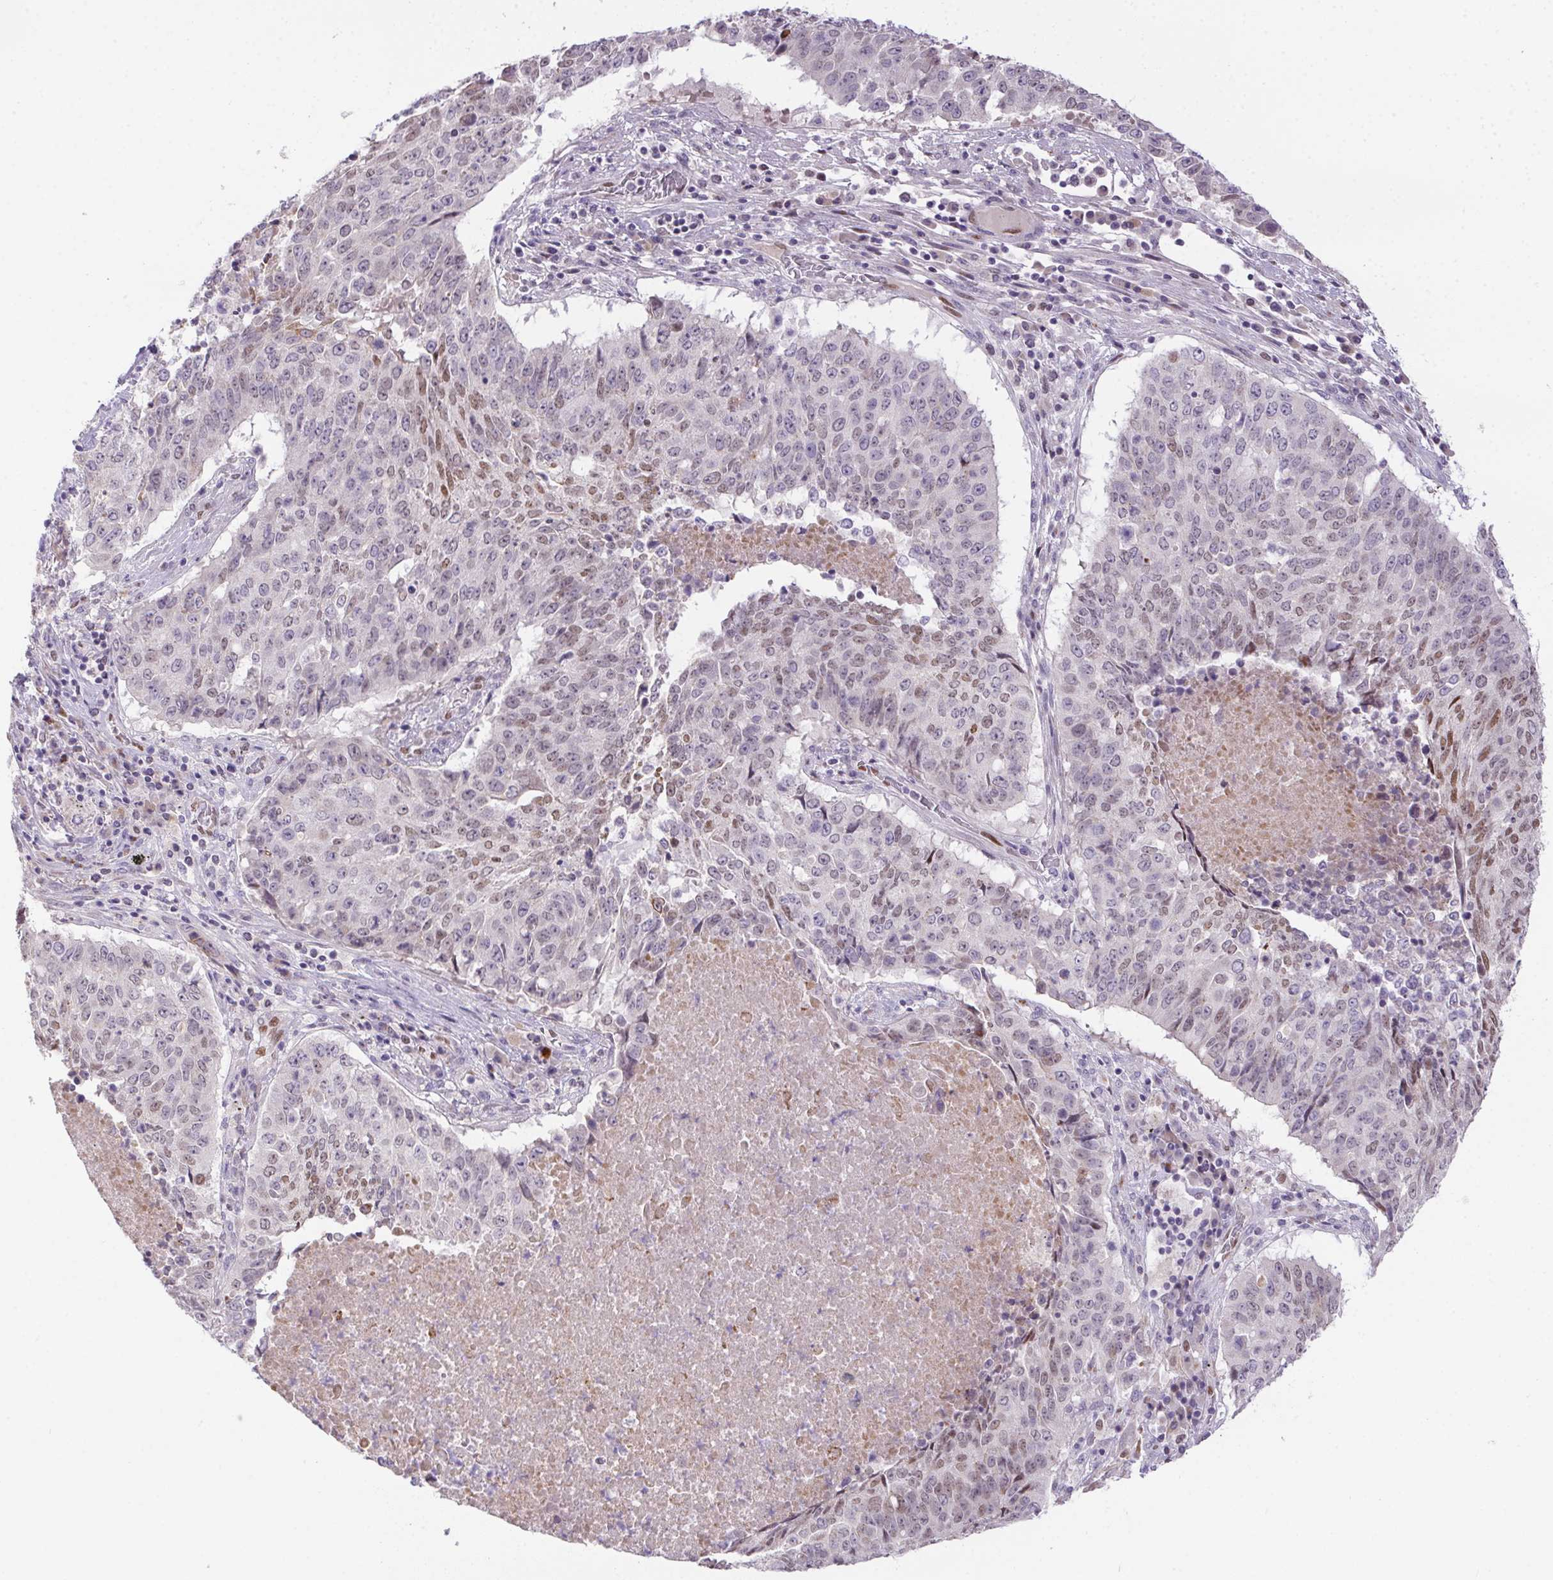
{"staining": {"intensity": "weak", "quantity": "<25%", "location": "nuclear"}, "tissue": "lung cancer", "cell_type": "Tumor cells", "image_type": "cancer", "snomed": [{"axis": "morphology", "description": "Normal tissue, NOS"}, {"axis": "morphology", "description": "Squamous cell carcinoma, NOS"}, {"axis": "topography", "description": "Bronchus"}, {"axis": "topography", "description": "Lung"}], "caption": "A high-resolution histopathology image shows immunohistochemistry (IHC) staining of lung squamous cell carcinoma, which demonstrates no significant positivity in tumor cells.", "gene": "SP9", "patient": {"sex": "male", "age": 64}}